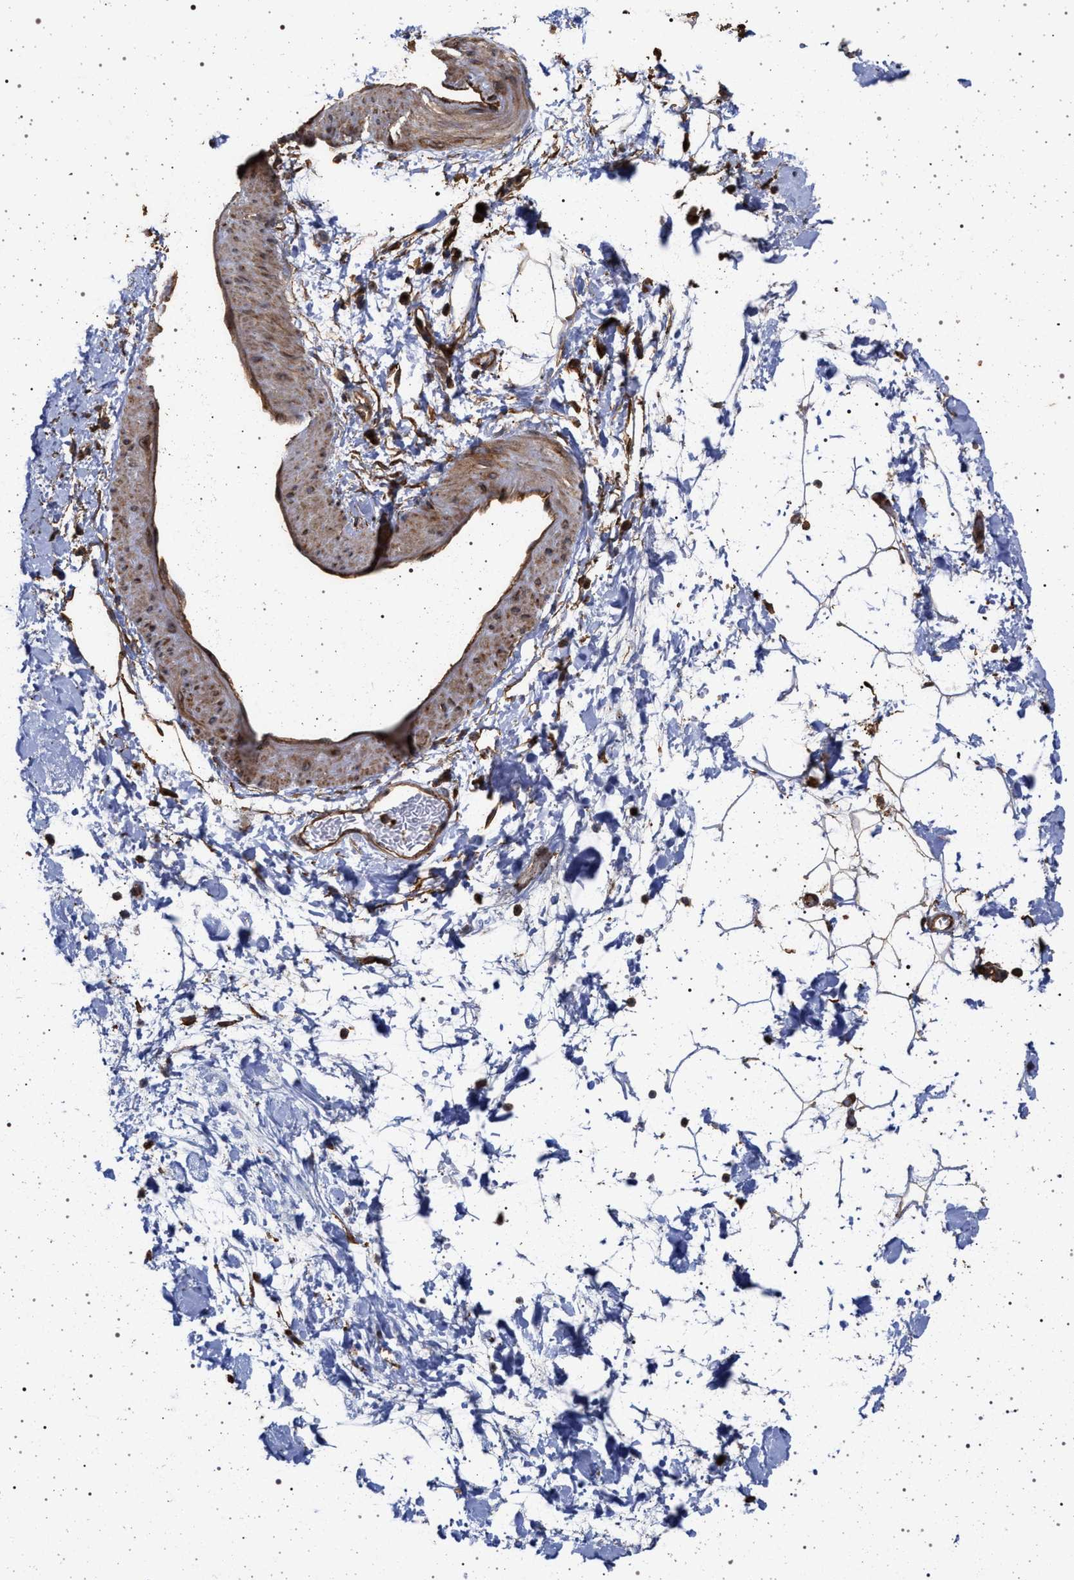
{"staining": {"intensity": "moderate", "quantity": "25%-75%", "location": "cytoplasmic/membranous"}, "tissue": "adipose tissue", "cell_type": "Adipocytes", "image_type": "normal", "snomed": [{"axis": "morphology", "description": "Normal tissue, NOS"}, {"axis": "topography", "description": "Soft tissue"}], "caption": "DAB (3,3'-diaminobenzidine) immunohistochemical staining of normal human adipose tissue shows moderate cytoplasmic/membranous protein expression in approximately 25%-75% of adipocytes. Using DAB (brown) and hematoxylin (blue) stains, captured at high magnification using brightfield microscopy.", "gene": "IFT20", "patient": {"sex": "male", "age": 72}}